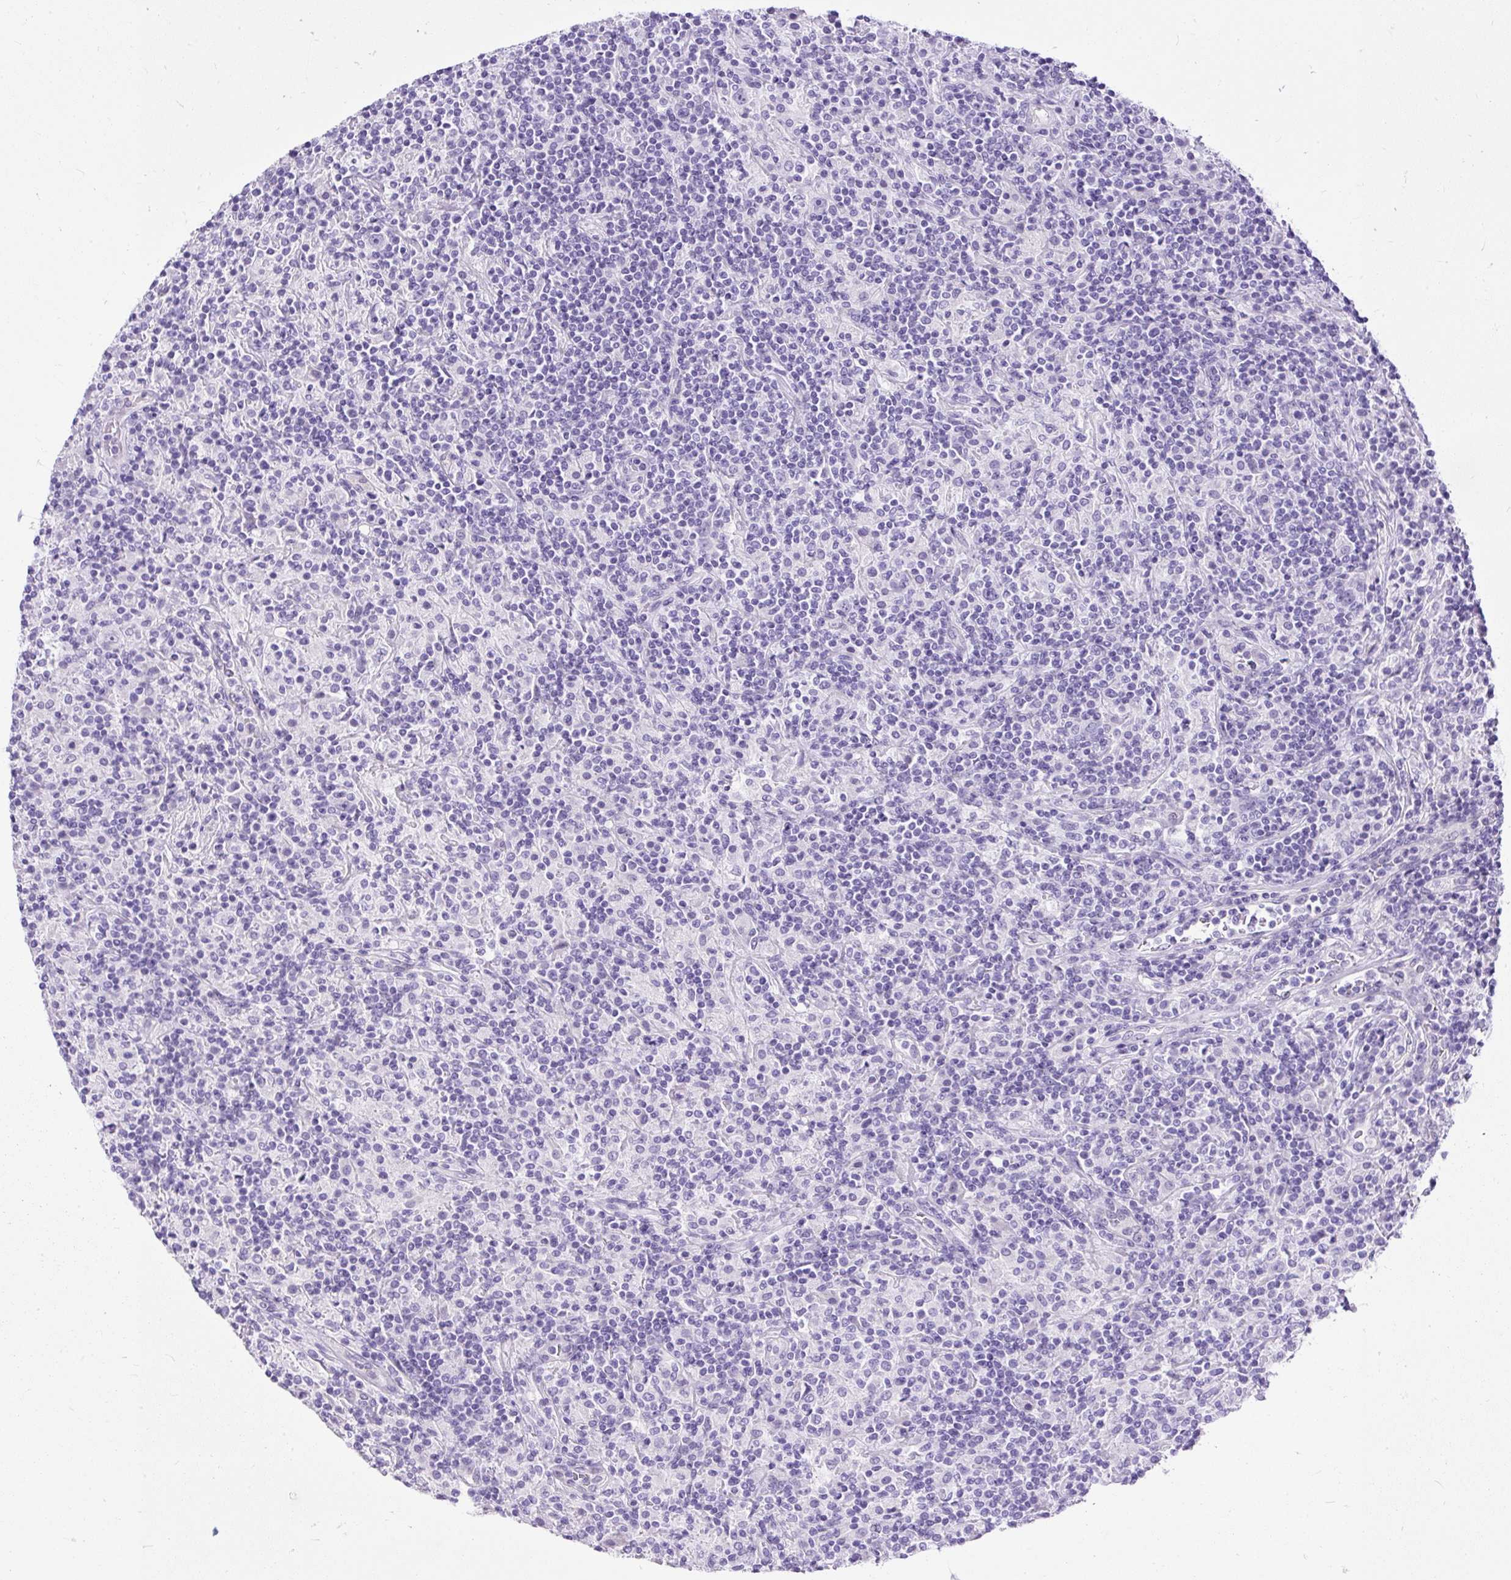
{"staining": {"intensity": "negative", "quantity": "none", "location": "none"}, "tissue": "lymphoma", "cell_type": "Tumor cells", "image_type": "cancer", "snomed": [{"axis": "morphology", "description": "Hodgkin's disease, NOS"}, {"axis": "topography", "description": "Lymph node"}], "caption": "This is a micrograph of immunohistochemistry (IHC) staining of Hodgkin's disease, which shows no positivity in tumor cells.", "gene": "UPP1", "patient": {"sex": "male", "age": 70}}